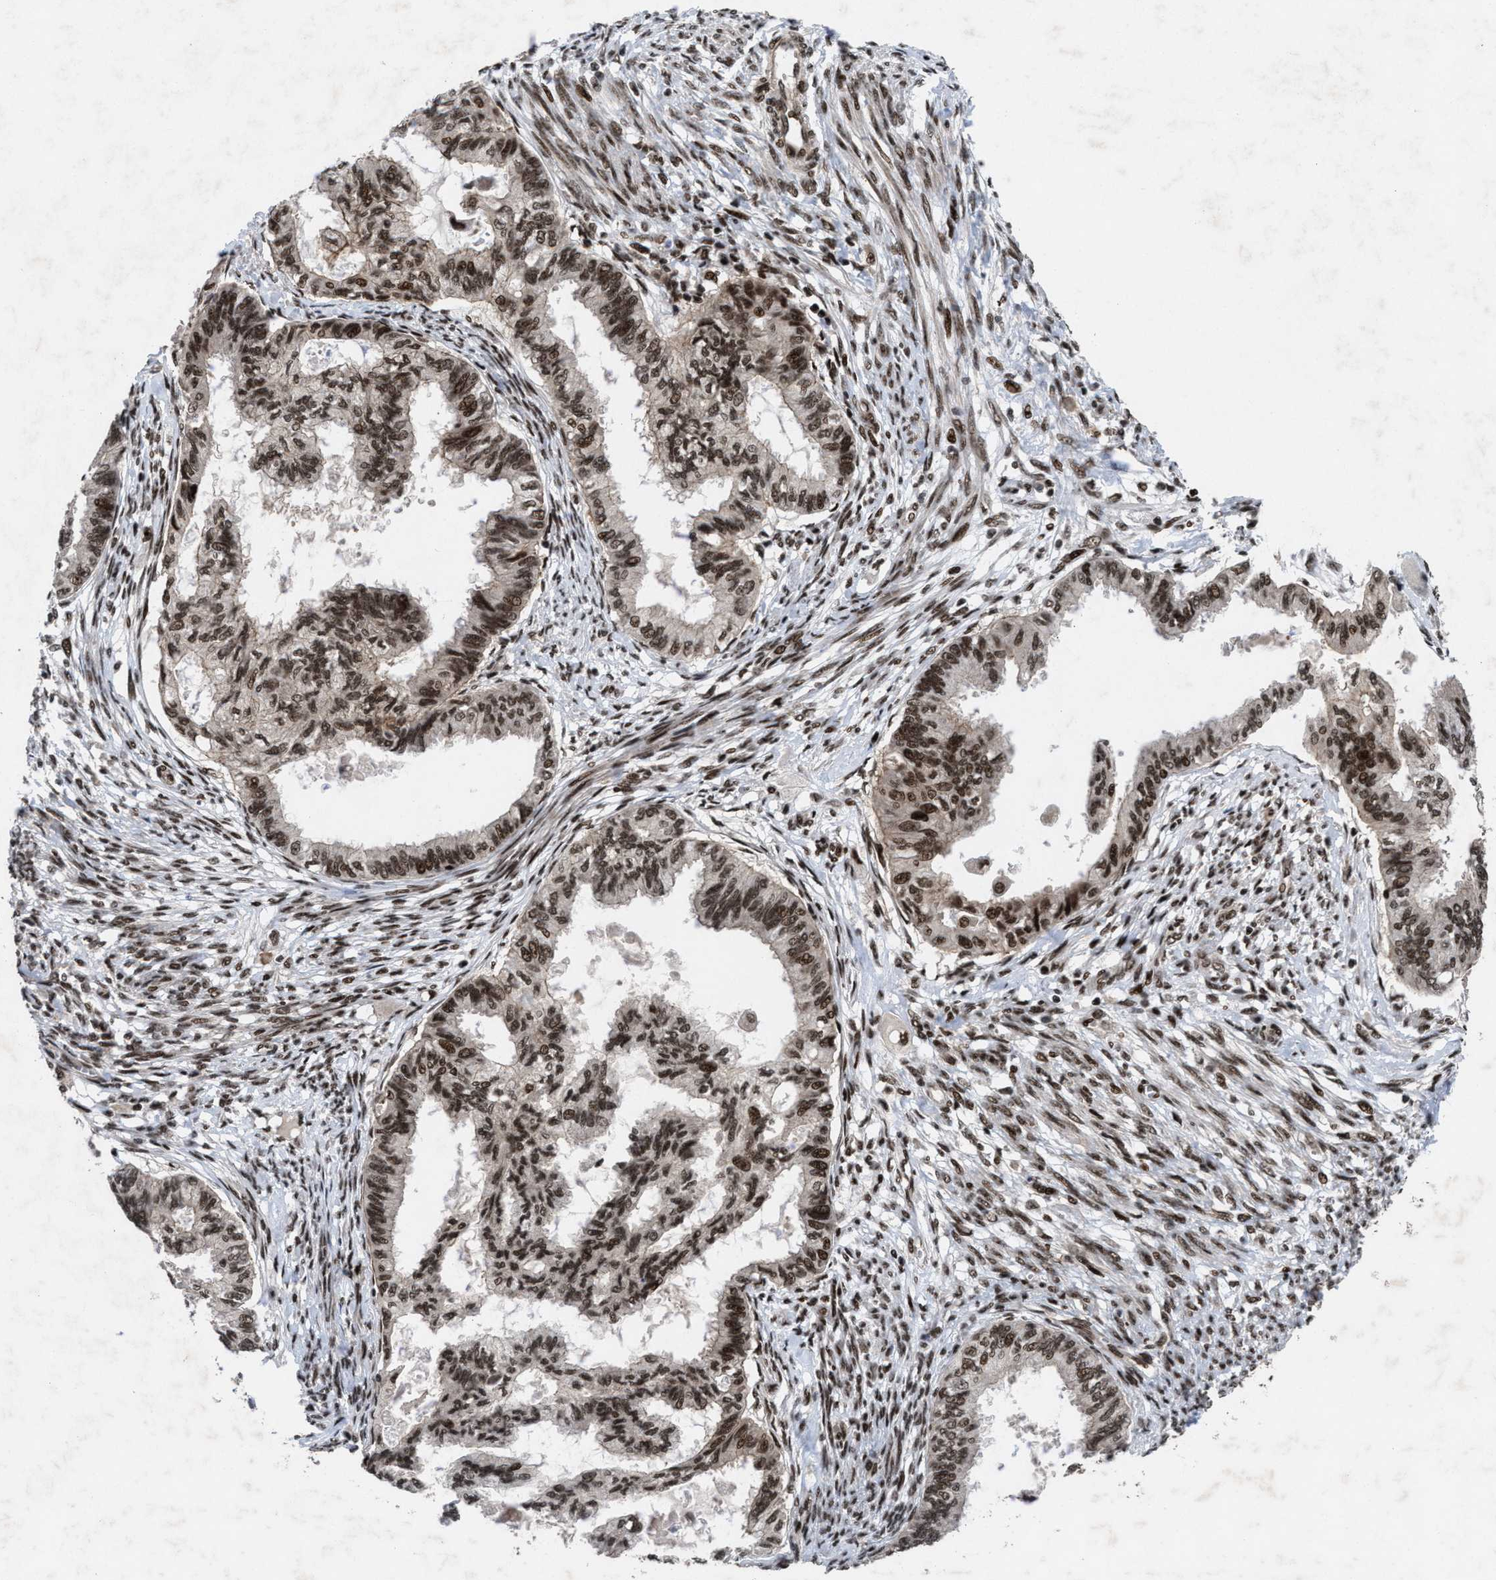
{"staining": {"intensity": "moderate", "quantity": ">75%", "location": "nuclear"}, "tissue": "cervical cancer", "cell_type": "Tumor cells", "image_type": "cancer", "snomed": [{"axis": "morphology", "description": "Normal tissue, NOS"}, {"axis": "morphology", "description": "Adenocarcinoma, NOS"}, {"axis": "topography", "description": "Cervix"}, {"axis": "topography", "description": "Endometrium"}], "caption": "Brown immunohistochemical staining in adenocarcinoma (cervical) exhibits moderate nuclear positivity in about >75% of tumor cells. The staining was performed using DAB, with brown indicating positive protein expression. Nuclei are stained blue with hematoxylin.", "gene": "WIZ", "patient": {"sex": "female", "age": 86}}